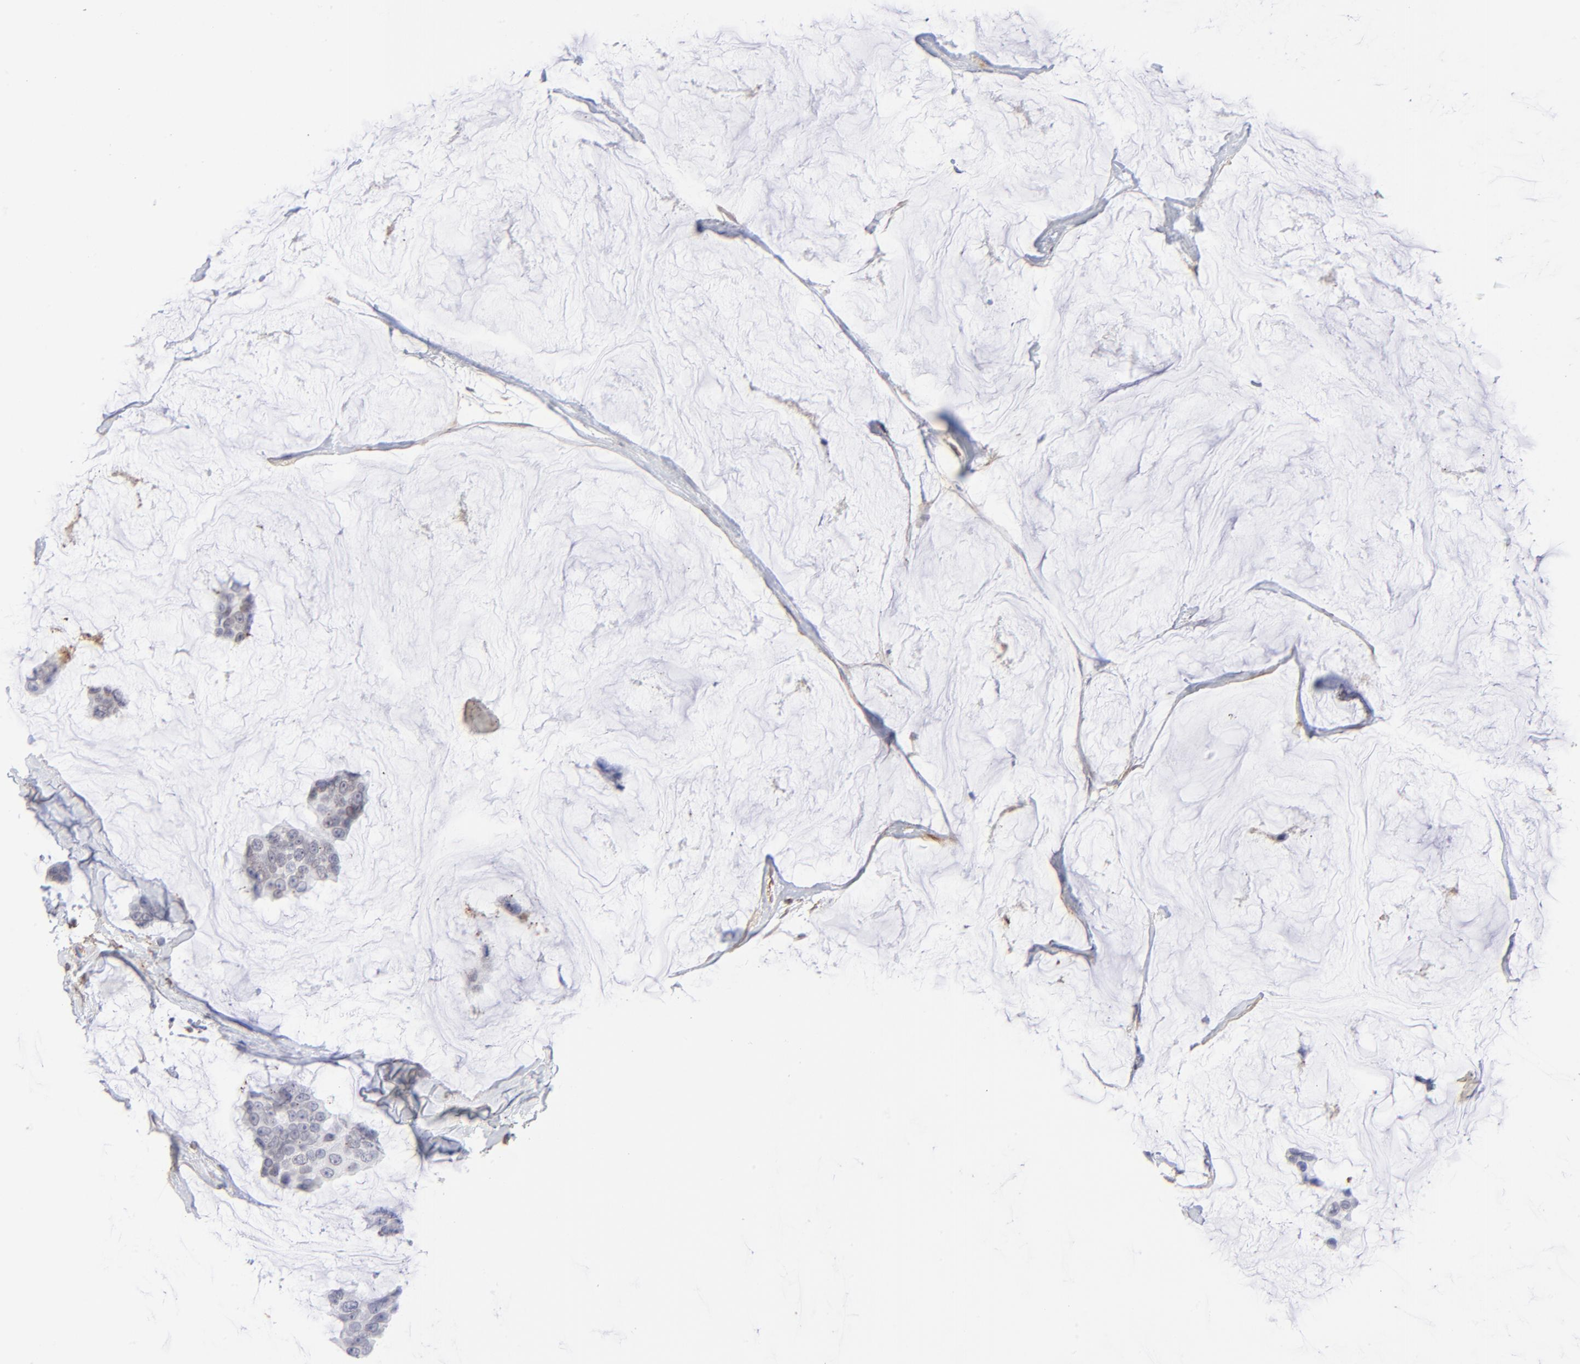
{"staining": {"intensity": "weak", "quantity": "<25%", "location": "nuclear"}, "tissue": "breast cancer", "cell_type": "Tumor cells", "image_type": "cancer", "snomed": [{"axis": "morphology", "description": "Normal tissue, NOS"}, {"axis": "morphology", "description": "Duct carcinoma"}, {"axis": "topography", "description": "Breast"}], "caption": "Intraductal carcinoma (breast) was stained to show a protein in brown. There is no significant staining in tumor cells. (Stains: DAB immunohistochemistry (IHC) with hematoxylin counter stain, Microscopy: brightfield microscopy at high magnification).", "gene": "PDGFRB", "patient": {"sex": "female", "age": 50}}